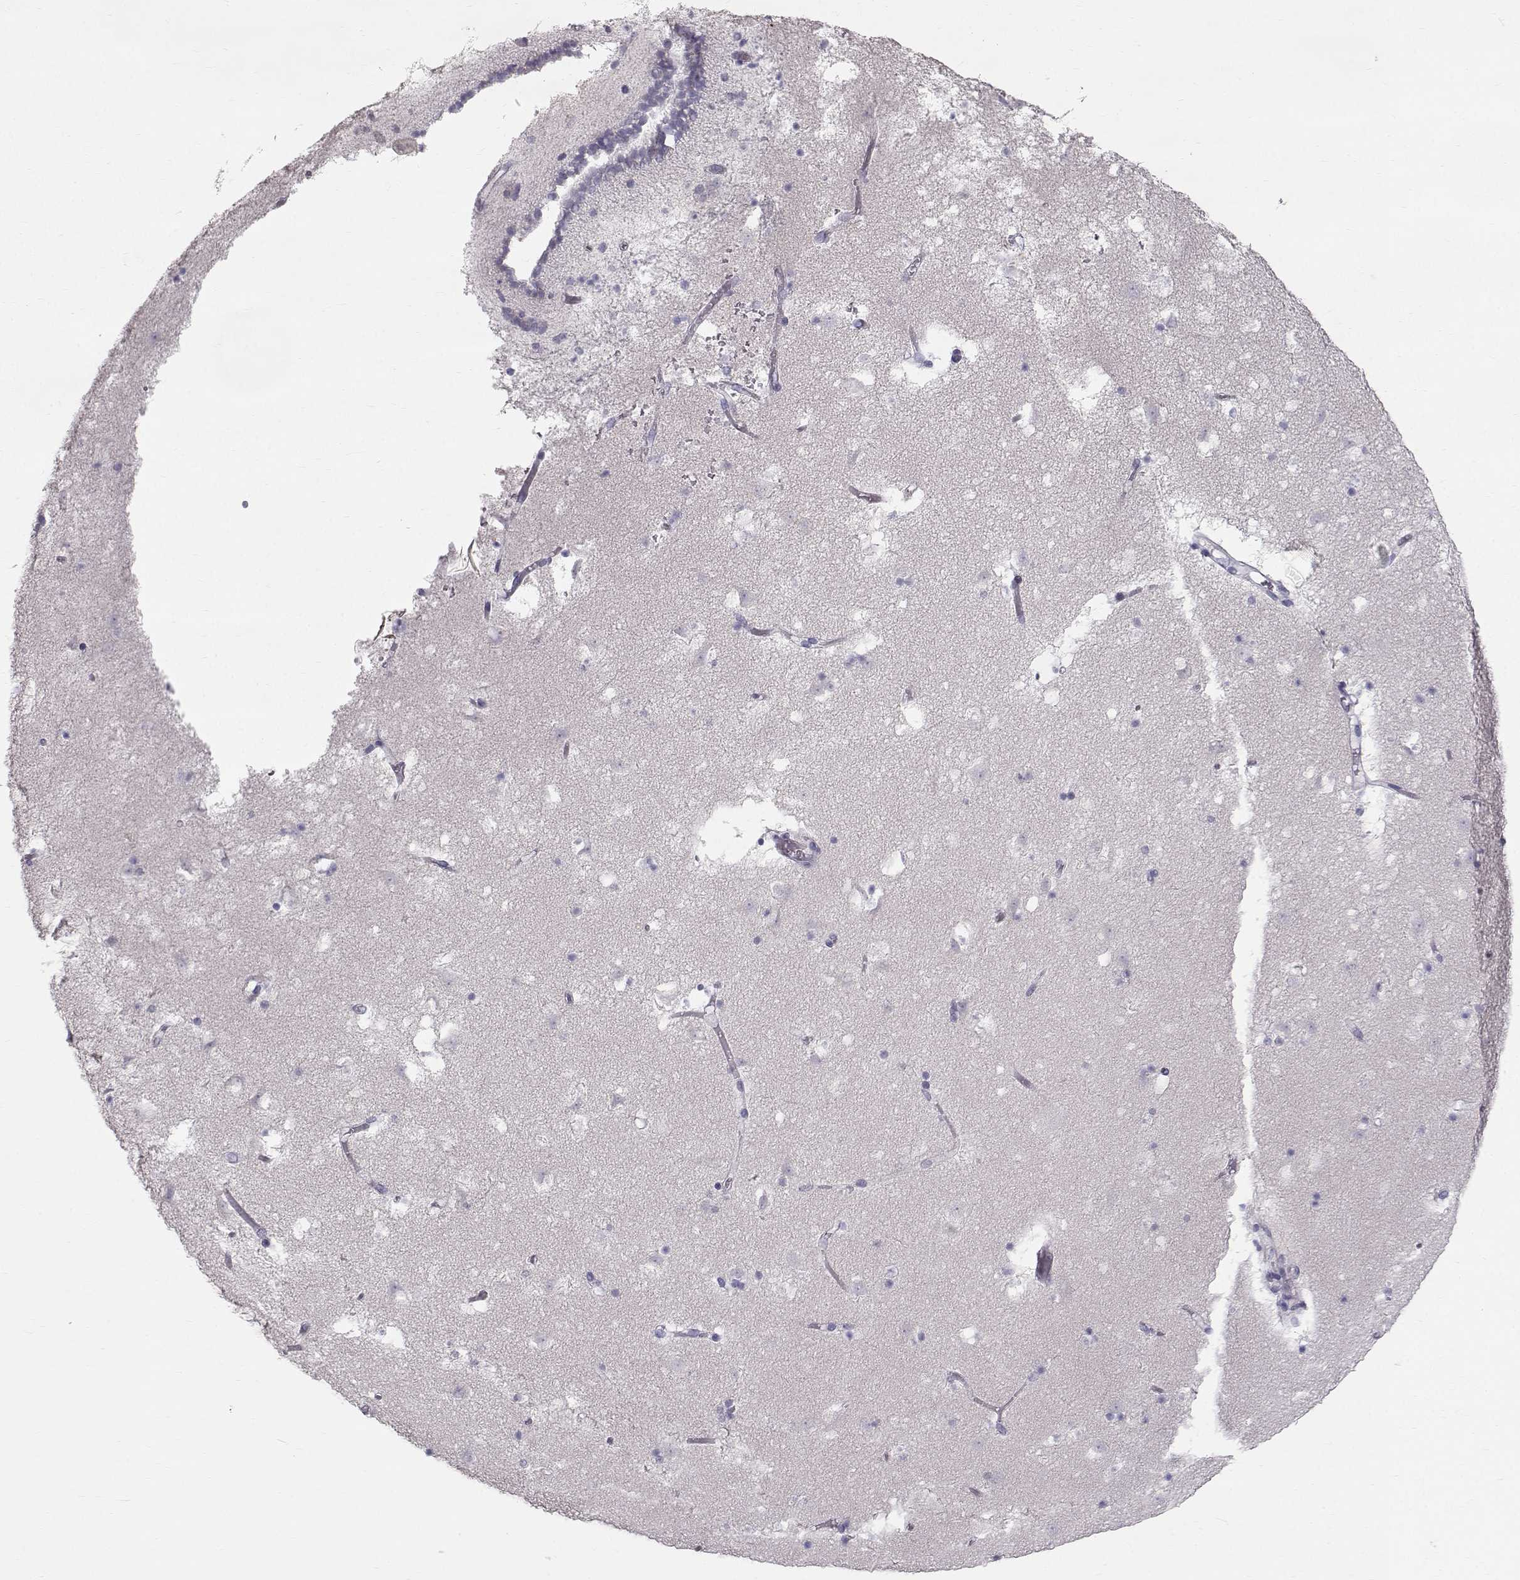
{"staining": {"intensity": "negative", "quantity": "none", "location": "none"}, "tissue": "caudate", "cell_type": "Glial cells", "image_type": "normal", "snomed": [{"axis": "morphology", "description": "Normal tissue, NOS"}, {"axis": "topography", "description": "Lateral ventricle wall"}], "caption": "Immunohistochemistry of benign human caudate reveals no positivity in glial cells.", "gene": "CALCR", "patient": {"sex": "female", "age": 42}}